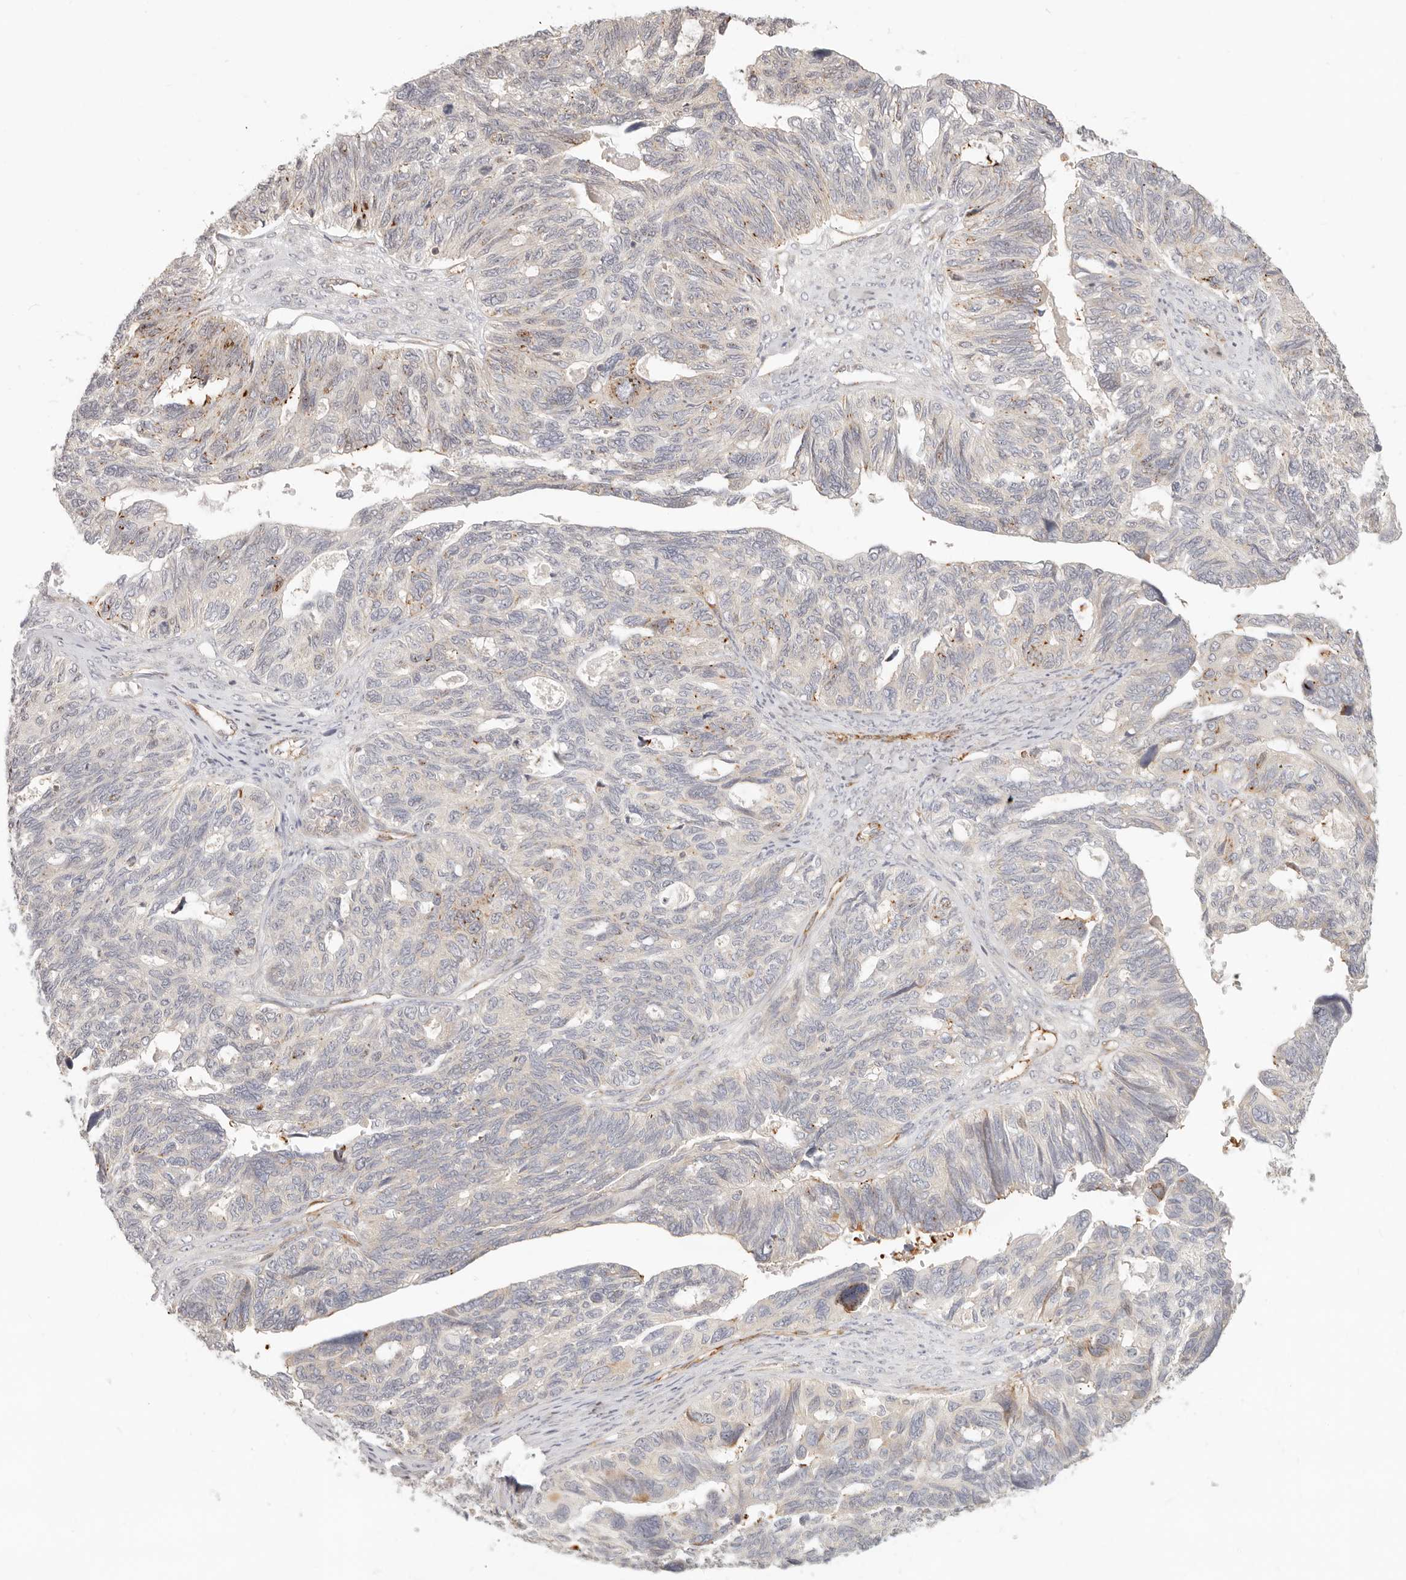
{"staining": {"intensity": "moderate", "quantity": "<25%", "location": "cytoplasmic/membranous"}, "tissue": "ovarian cancer", "cell_type": "Tumor cells", "image_type": "cancer", "snomed": [{"axis": "morphology", "description": "Cystadenocarcinoma, serous, NOS"}, {"axis": "topography", "description": "Ovary"}], "caption": "Human ovarian serous cystadenocarcinoma stained with a protein marker demonstrates moderate staining in tumor cells.", "gene": "SASS6", "patient": {"sex": "female", "age": 79}}